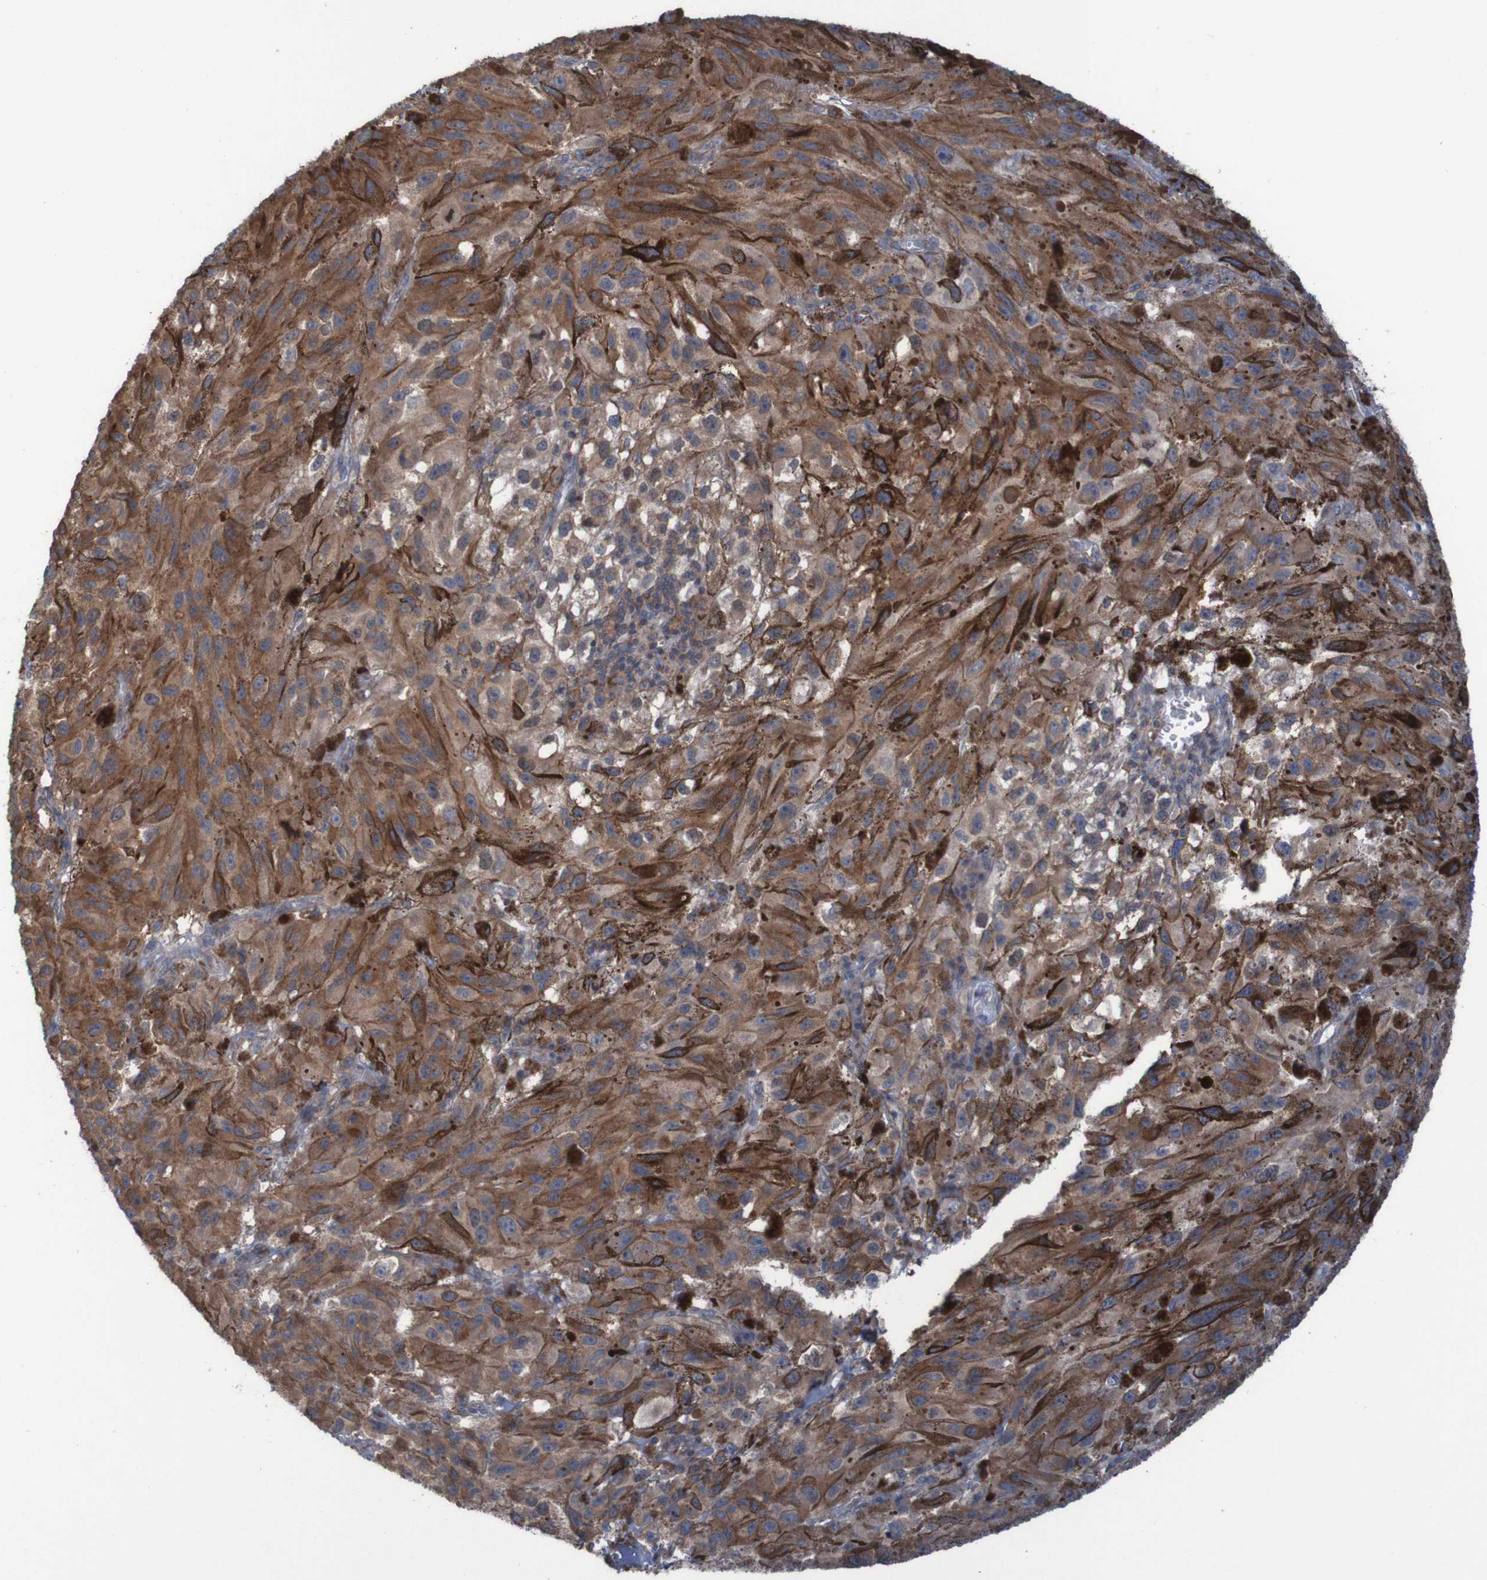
{"staining": {"intensity": "moderate", "quantity": ">75%", "location": "cytoplasmic/membranous"}, "tissue": "melanoma", "cell_type": "Tumor cells", "image_type": "cancer", "snomed": [{"axis": "morphology", "description": "Malignant melanoma, NOS"}, {"axis": "topography", "description": "Skin"}], "caption": "Protein staining demonstrates moderate cytoplasmic/membranous staining in approximately >75% of tumor cells in melanoma. (brown staining indicates protein expression, while blue staining denotes nuclei).", "gene": "PDGFB", "patient": {"sex": "female", "age": 104}}